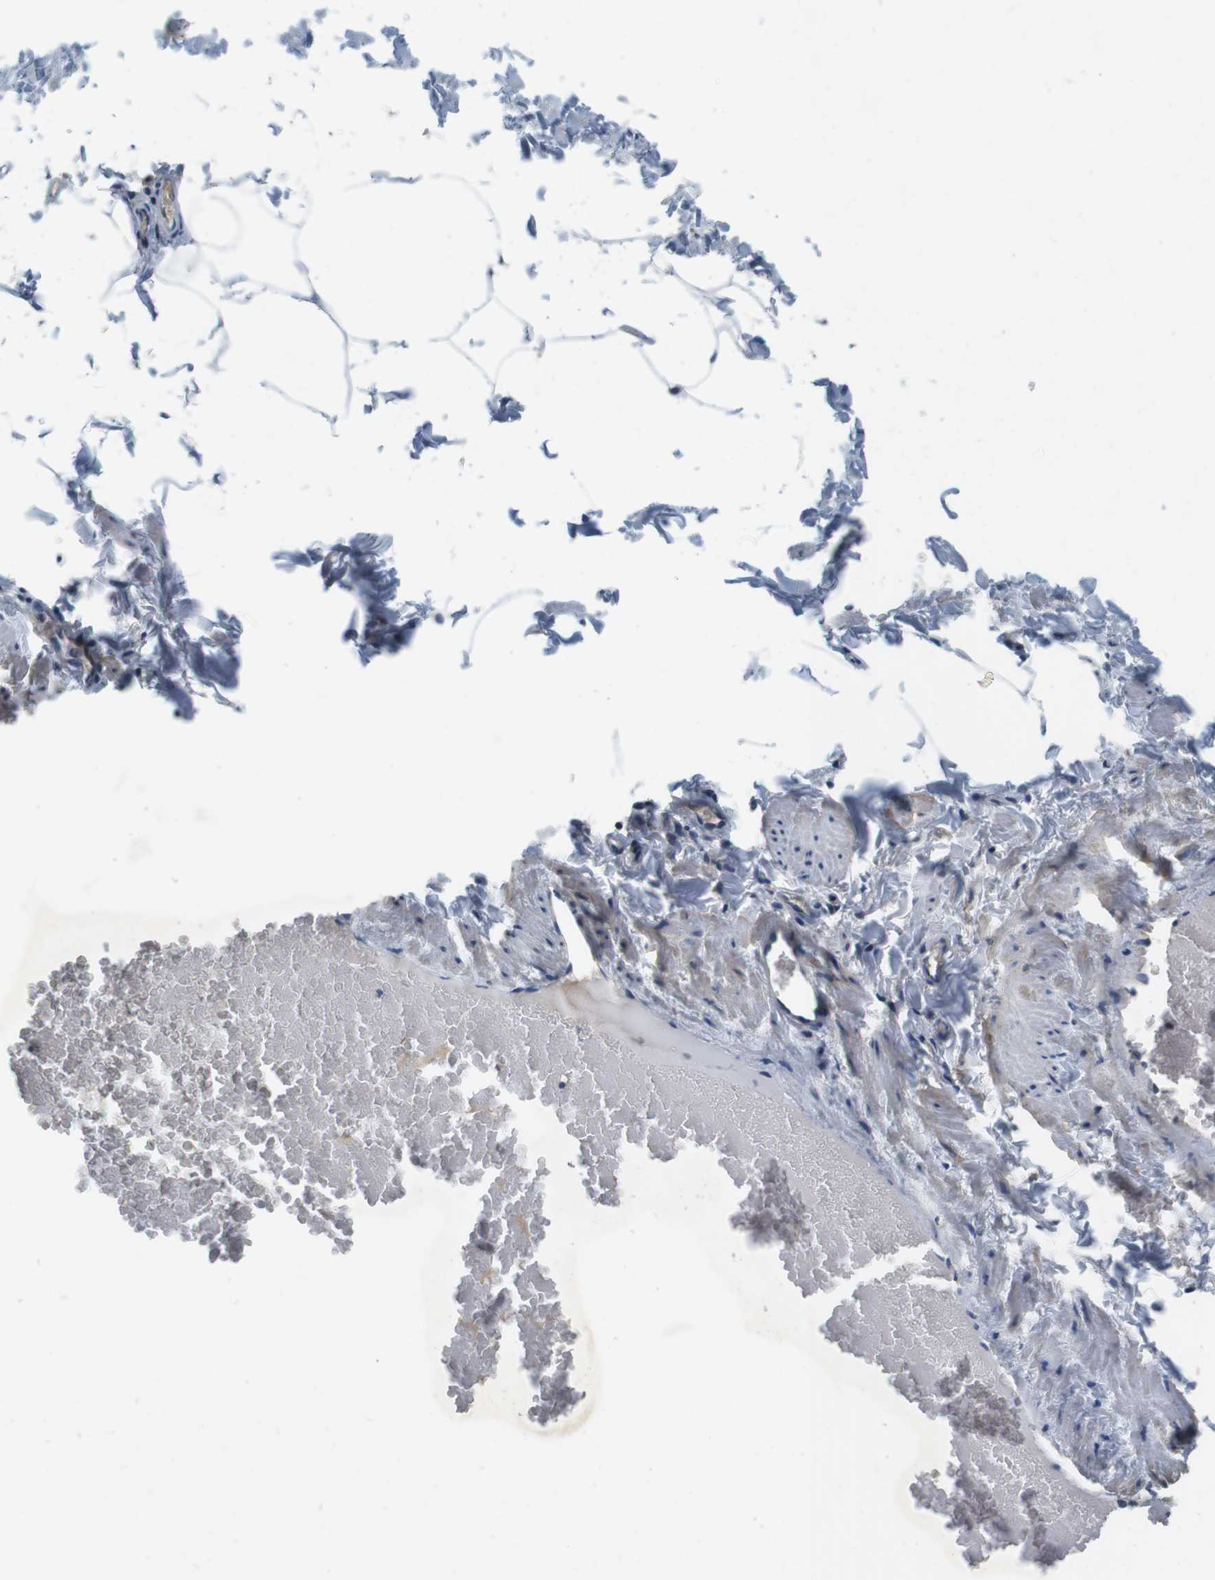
{"staining": {"intensity": "negative", "quantity": "none", "location": "none"}, "tissue": "adipose tissue", "cell_type": "Adipocytes", "image_type": "normal", "snomed": [{"axis": "morphology", "description": "Normal tissue, NOS"}, {"axis": "topography", "description": "Vascular tissue"}], "caption": "High magnification brightfield microscopy of normal adipose tissue stained with DAB (3,3'-diaminobenzidine) (brown) and counterstained with hematoxylin (blue): adipocytes show no significant expression. (DAB (3,3'-diaminobenzidine) immunohistochemistry visualized using brightfield microscopy, high magnification).", "gene": "DTNA", "patient": {"sex": "male", "age": 41}}